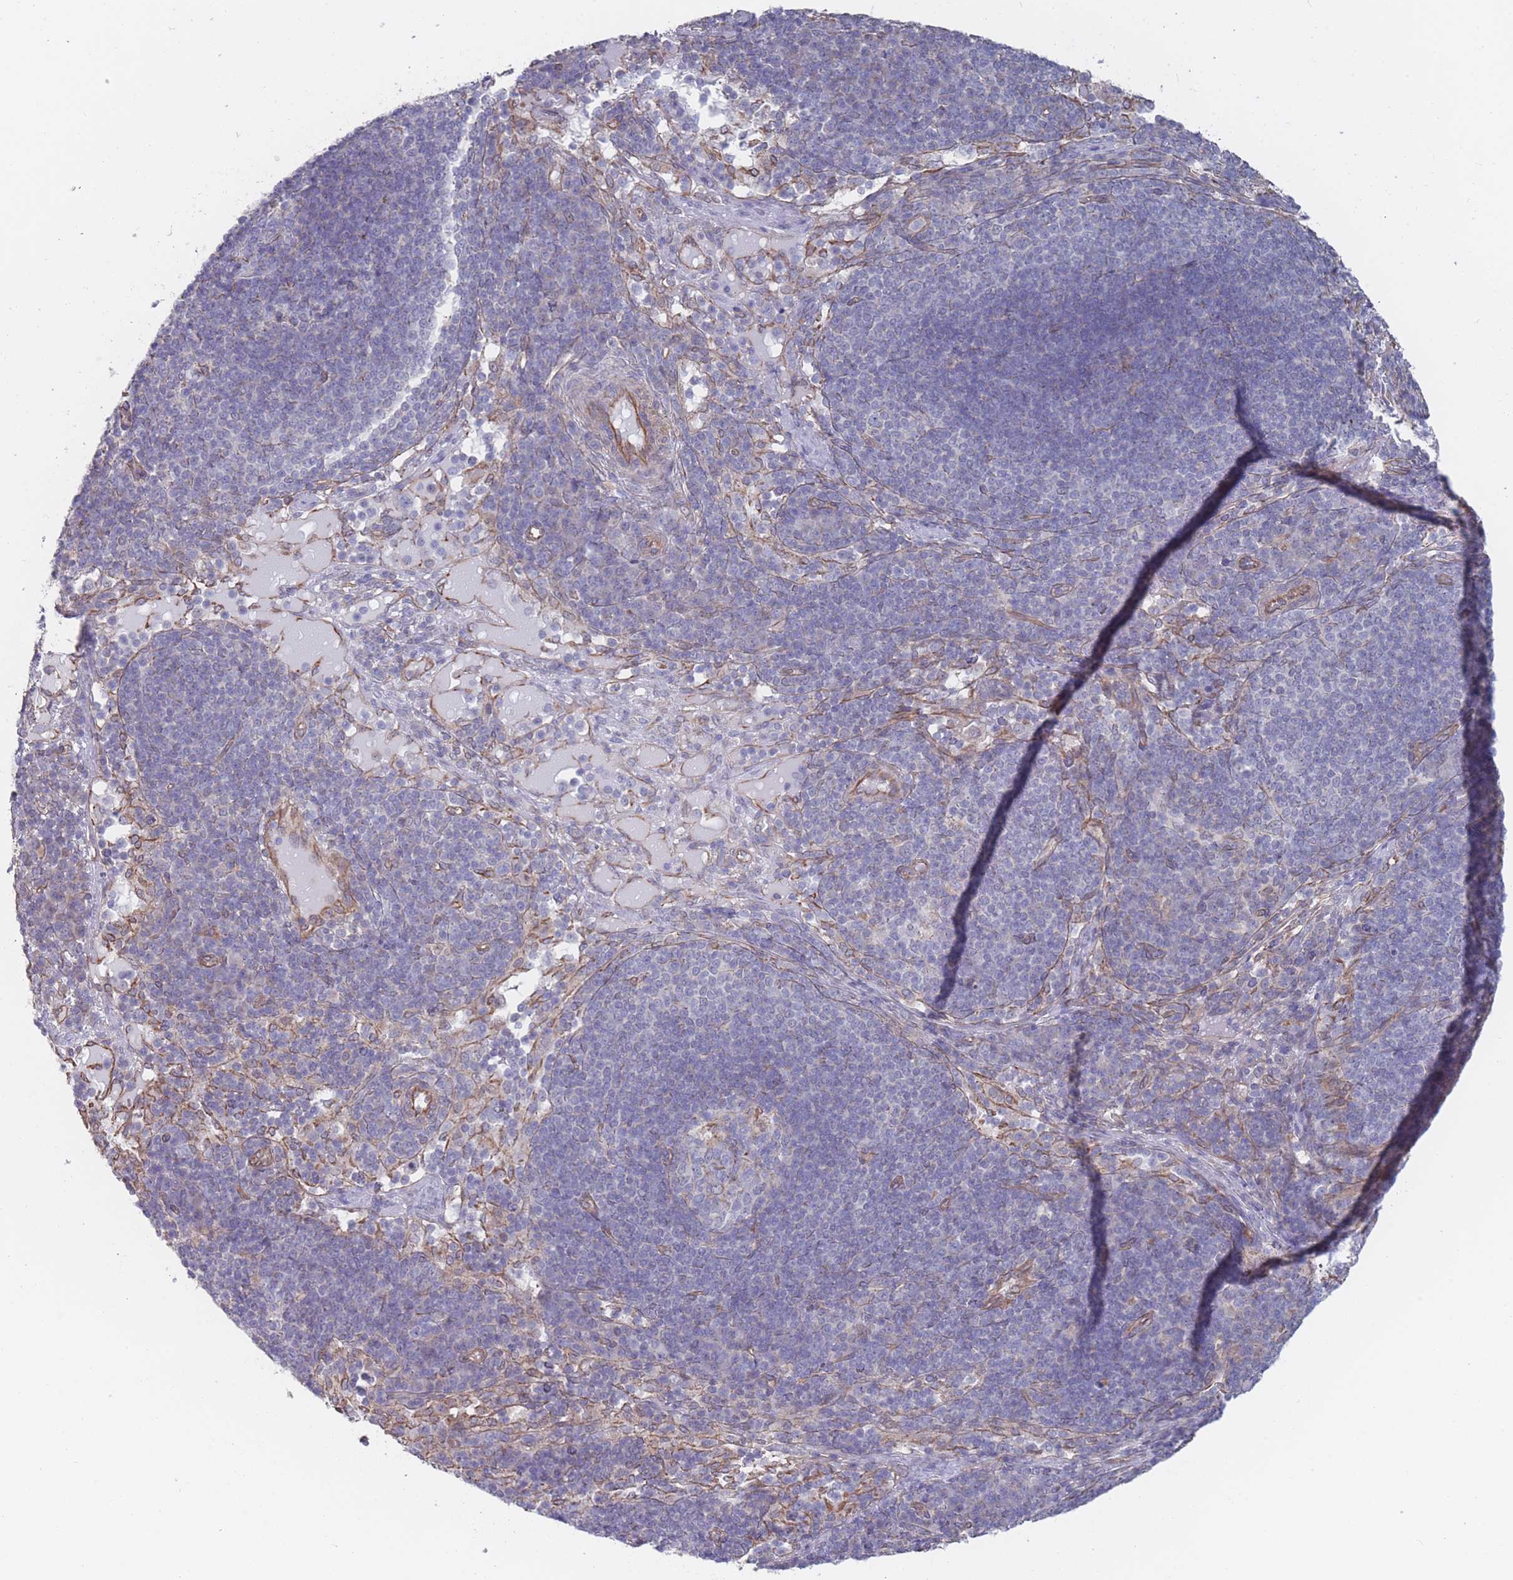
{"staining": {"intensity": "negative", "quantity": "none", "location": "none"}, "tissue": "pancreatic cancer", "cell_type": "Tumor cells", "image_type": "cancer", "snomed": [{"axis": "morphology", "description": "Normal tissue, NOS"}, {"axis": "morphology", "description": "Adenocarcinoma, NOS"}, {"axis": "topography", "description": "Lymph node"}, {"axis": "topography", "description": "Pancreas"}], "caption": "DAB immunohistochemical staining of pancreatic cancer (adenocarcinoma) shows no significant staining in tumor cells. (Brightfield microscopy of DAB (3,3'-diaminobenzidine) IHC at high magnification).", "gene": "SLC1A6", "patient": {"sex": "female", "age": 67}}